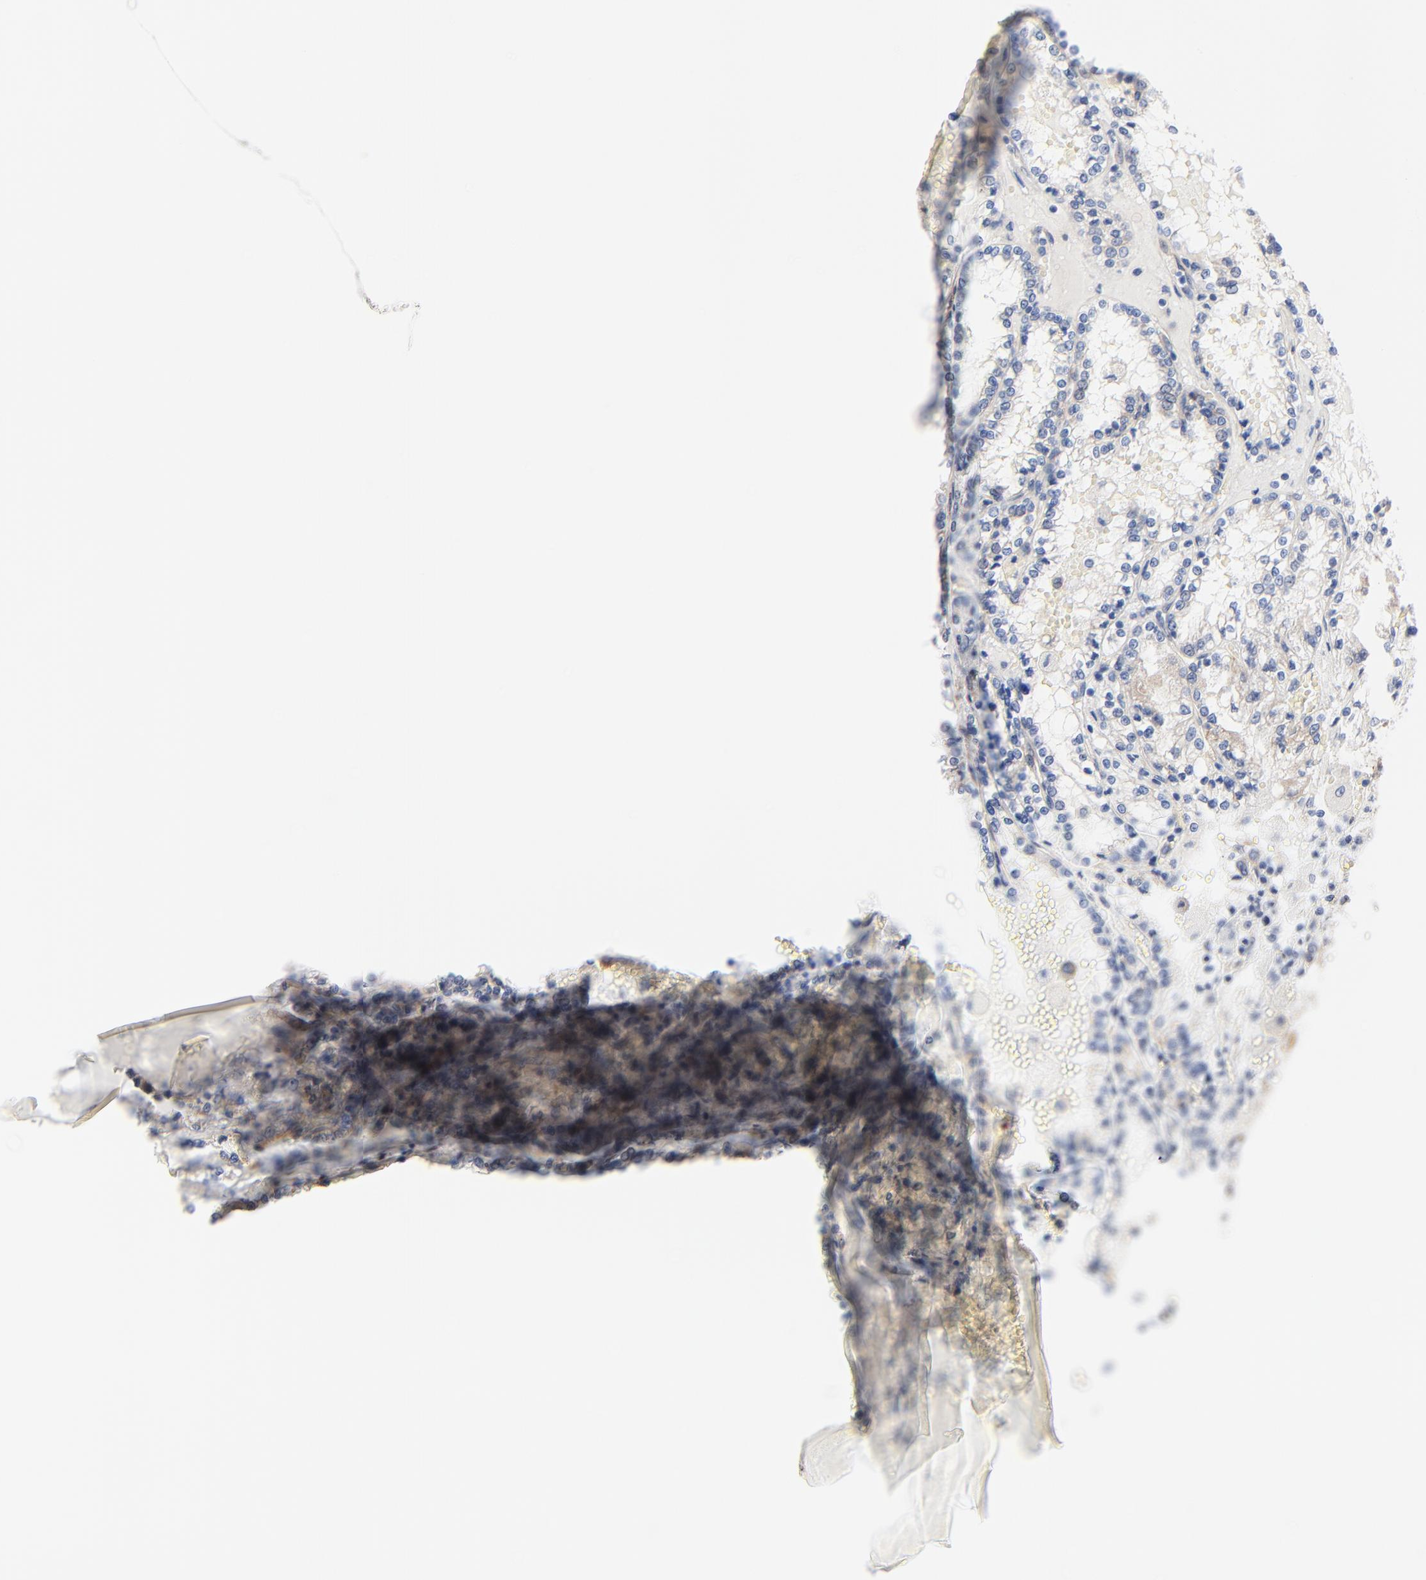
{"staining": {"intensity": "negative", "quantity": "none", "location": "none"}, "tissue": "renal cancer", "cell_type": "Tumor cells", "image_type": "cancer", "snomed": [{"axis": "morphology", "description": "Adenocarcinoma, NOS"}, {"axis": "topography", "description": "Kidney"}], "caption": "The photomicrograph shows no staining of tumor cells in renal adenocarcinoma. Nuclei are stained in blue.", "gene": "ABCD4", "patient": {"sex": "female", "age": 56}}